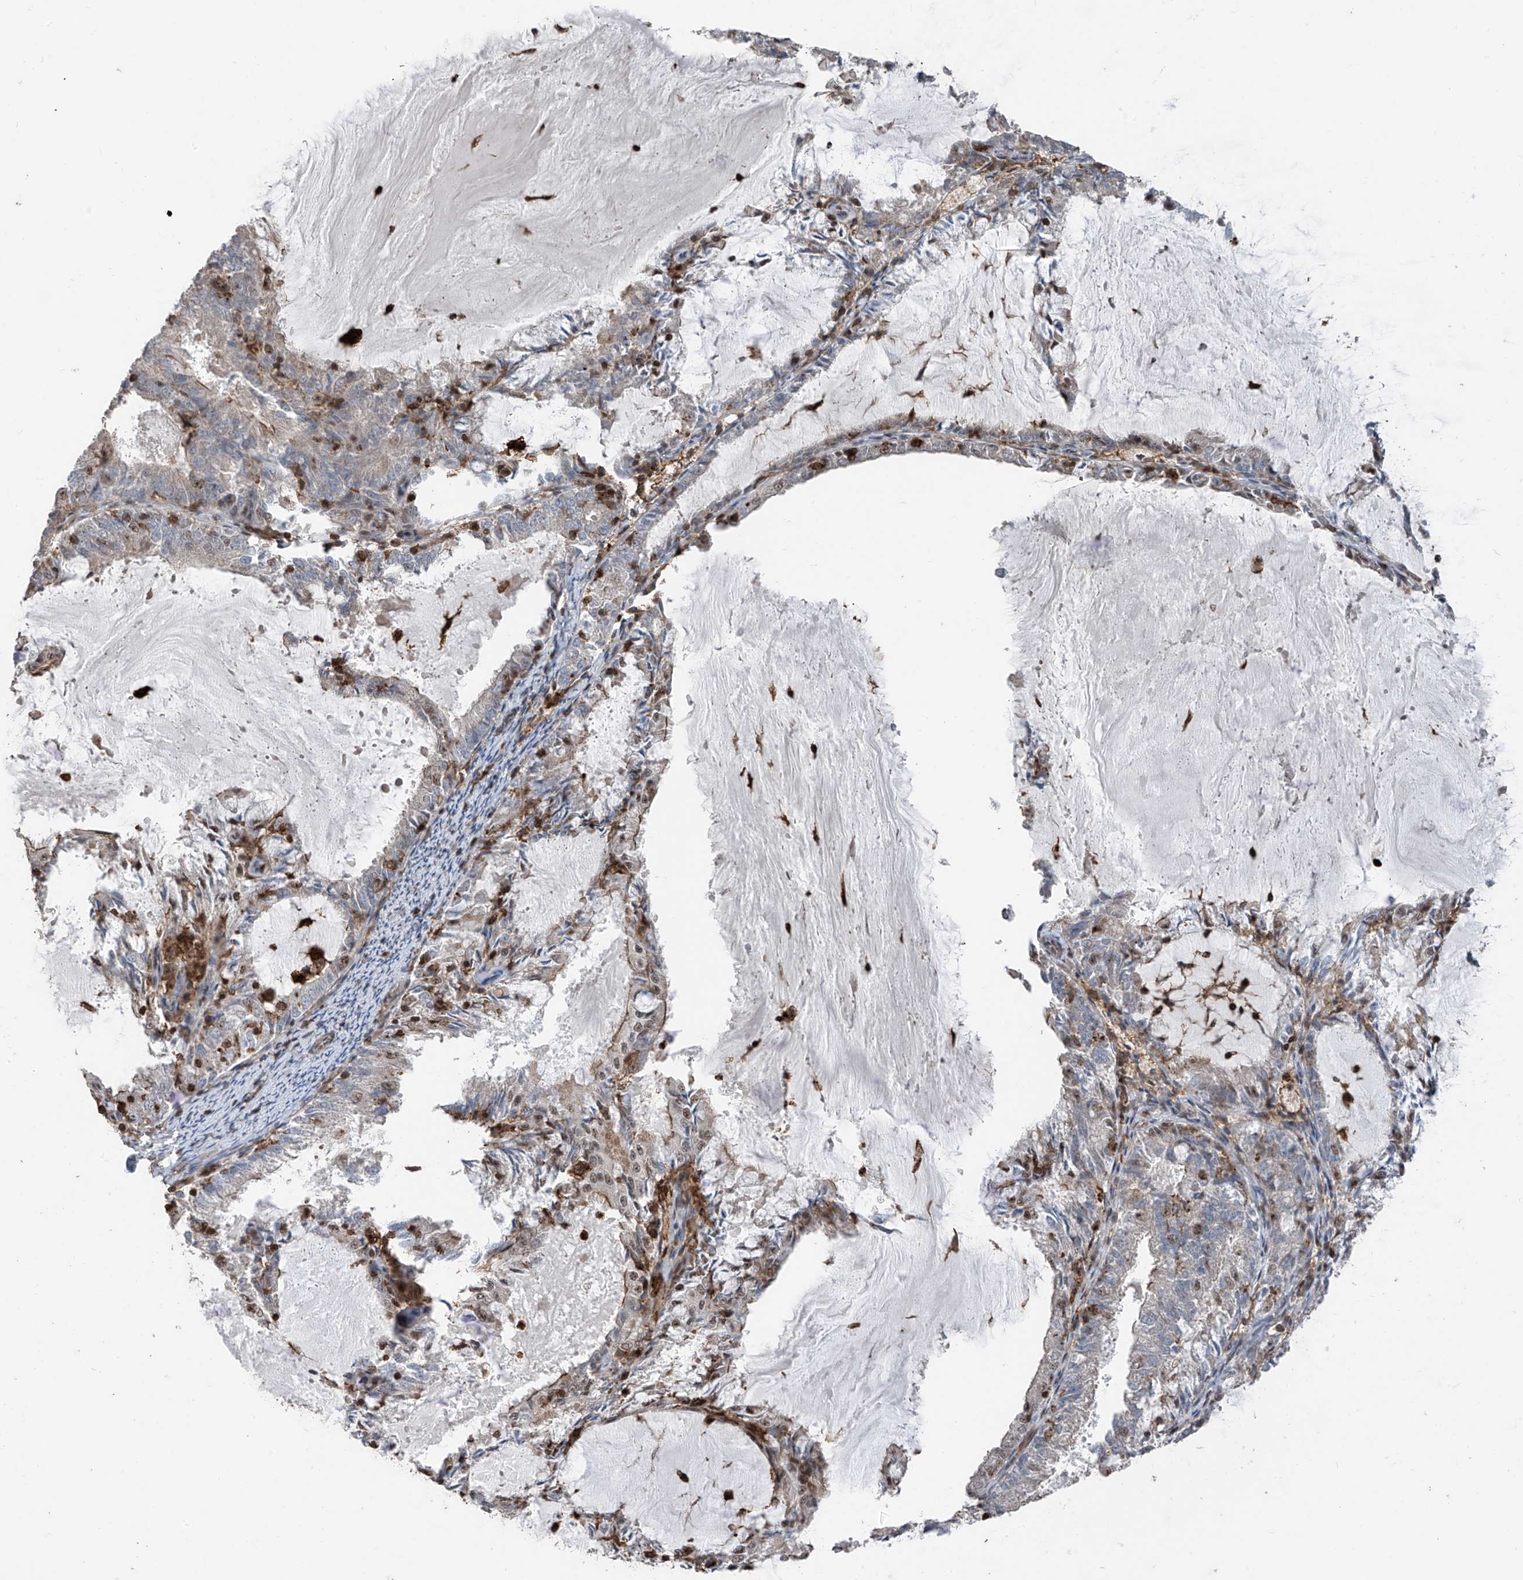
{"staining": {"intensity": "weak", "quantity": "<25%", "location": "nuclear"}, "tissue": "endometrial cancer", "cell_type": "Tumor cells", "image_type": "cancer", "snomed": [{"axis": "morphology", "description": "Adenocarcinoma, NOS"}, {"axis": "topography", "description": "Endometrium"}], "caption": "A micrograph of endometrial cancer stained for a protein reveals no brown staining in tumor cells. (DAB IHC visualized using brightfield microscopy, high magnification).", "gene": "MICAL1", "patient": {"sex": "female", "age": 57}}